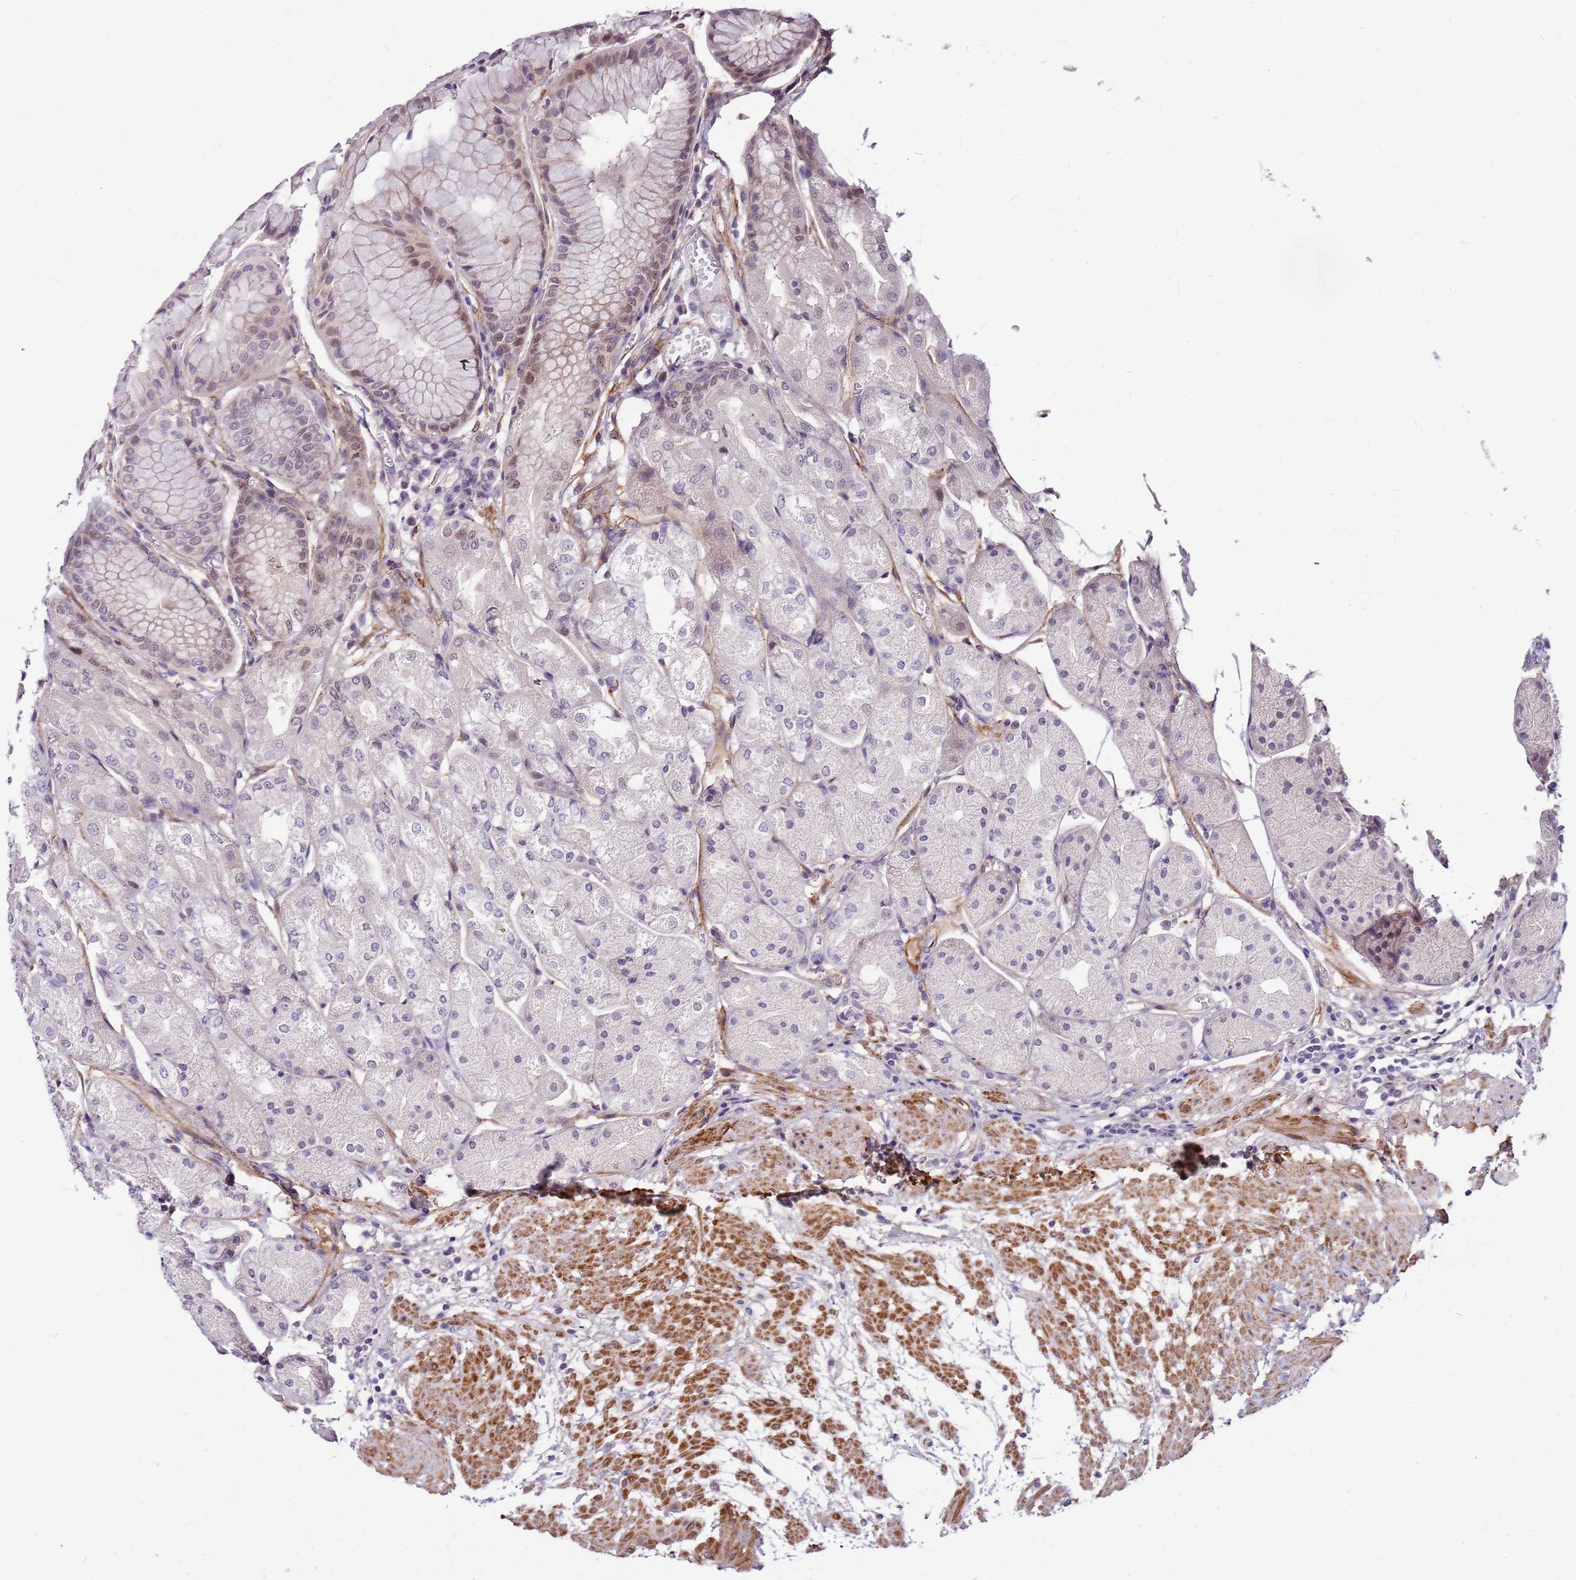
{"staining": {"intensity": "negative", "quantity": "none", "location": "none"}, "tissue": "stomach", "cell_type": "Glandular cells", "image_type": "normal", "snomed": [{"axis": "morphology", "description": "Normal tissue, NOS"}, {"axis": "topography", "description": "Stomach, upper"}], "caption": "Immunohistochemistry of benign stomach demonstrates no expression in glandular cells.", "gene": "POLE3", "patient": {"sex": "male", "age": 72}}